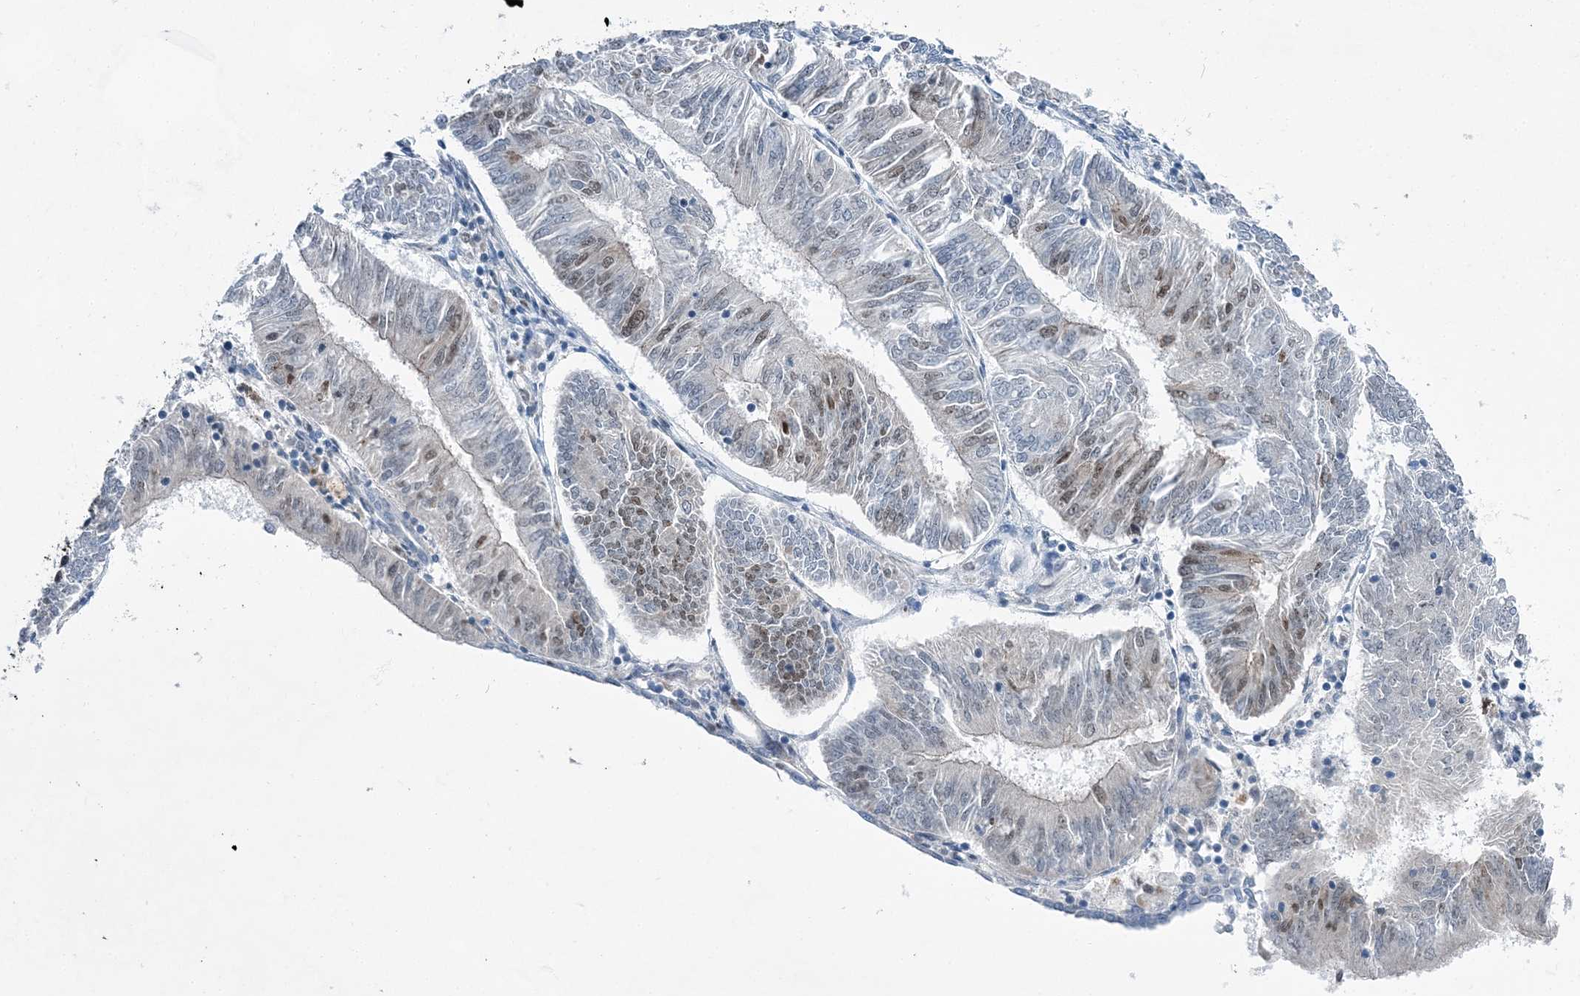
{"staining": {"intensity": "moderate", "quantity": "<25%", "location": "nuclear"}, "tissue": "endometrial cancer", "cell_type": "Tumor cells", "image_type": "cancer", "snomed": [{"axis": "morphology", "description": "Adenocarcinoma, NOS"}, {"axis": "topography", "description": "Endometrium"}], "caption": "A low amount of moderate nuclear staining is present in about <25% of tumor cells in endometrial cancer (adenocarcinoma) tissue.", "gene": "HAT1", "patient": {"sex": "female", "age": 58}}